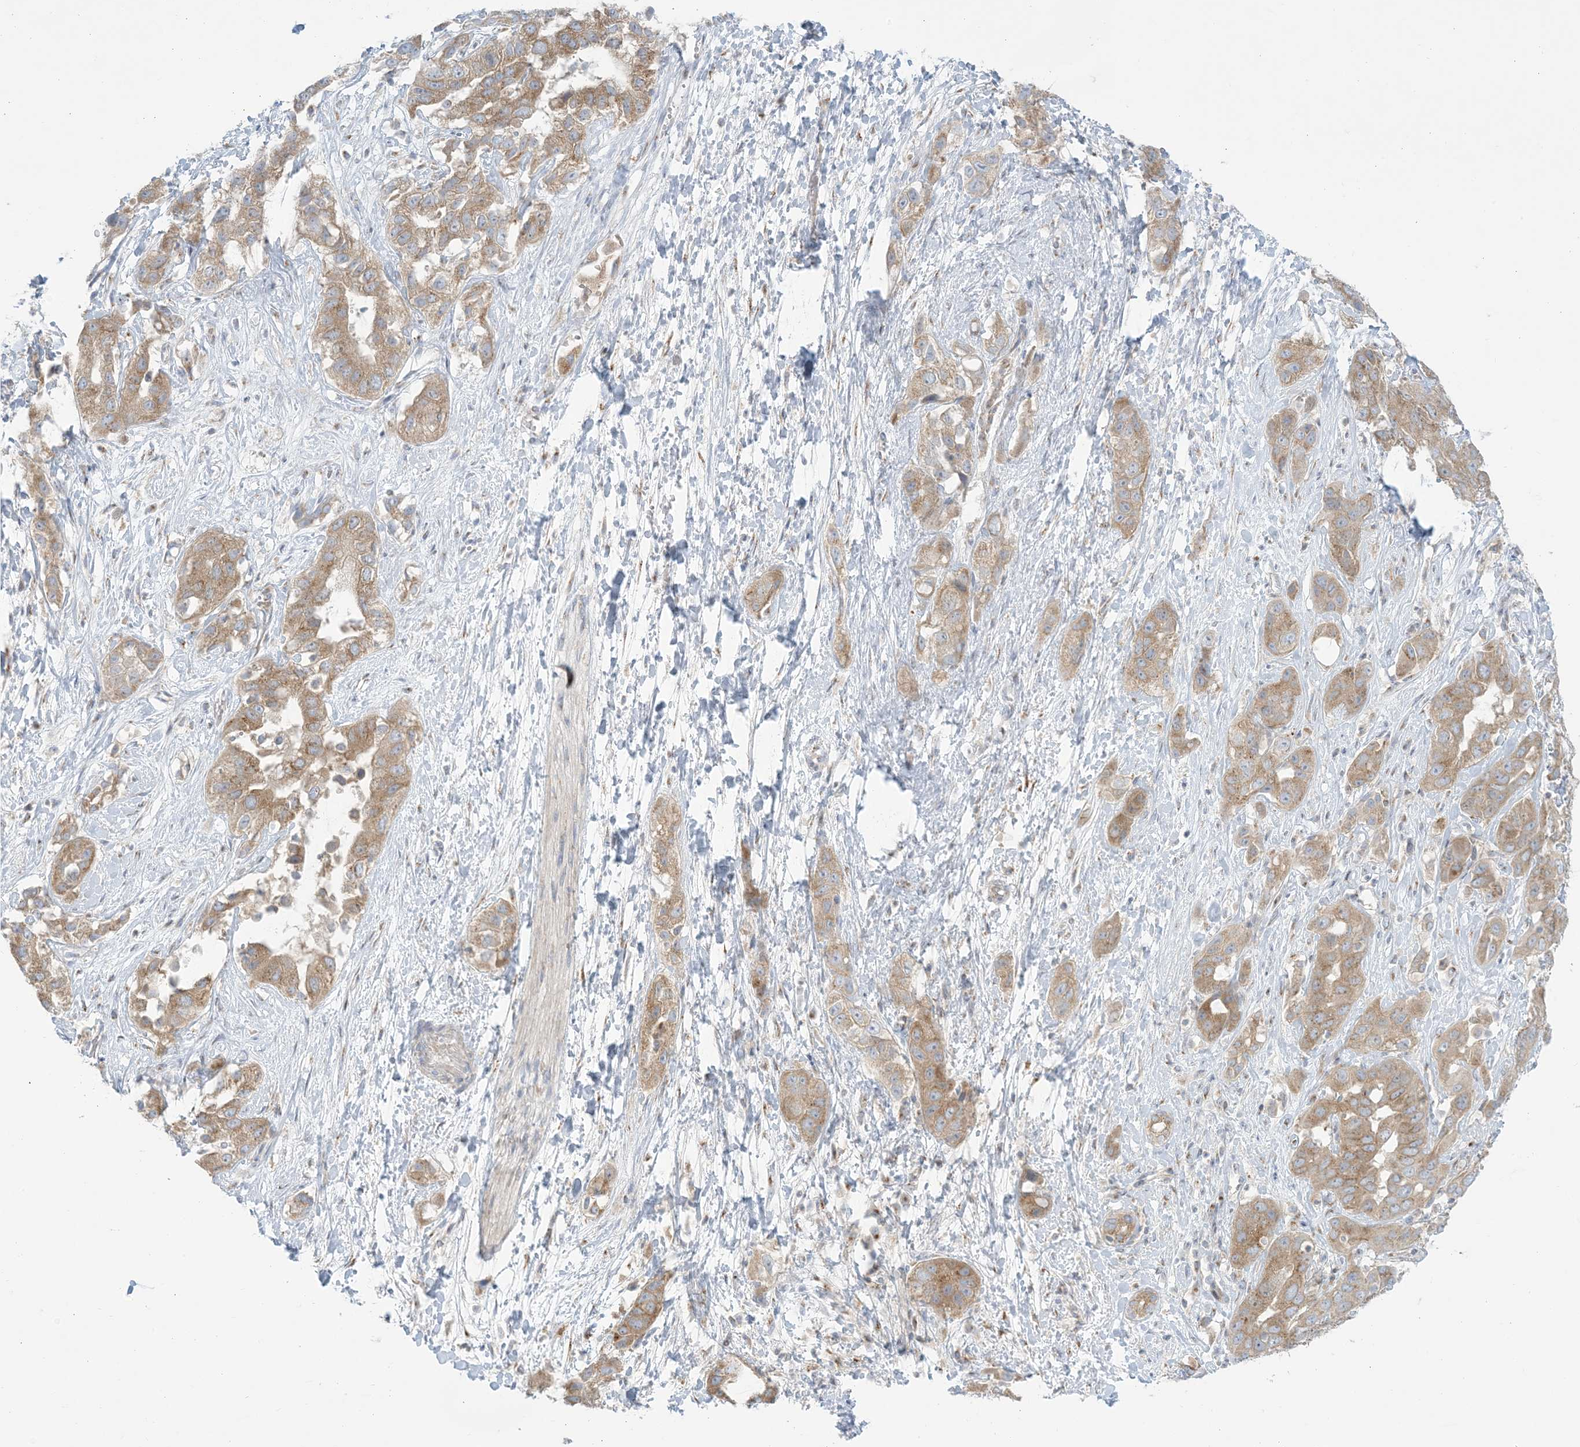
{"staining": {"intensity": "moderate", "quantity": ">75%", "location": "cytoplasmic/membranous"}, "tissue": "liver cancer", "cell_type": "Tumor cells", "image_type": "cancer", "snomed": [{"axis": "morphology", "description": "Cholangiocarcinoma"}, {"axis": "topography", "description": "Liver"}], "caption": "Liver cancer (cholangiocarcinoma) tissue shows moderate cytoplasmic/membranous staining in about >75% of tumor cells, visualized by immunohistochemistry. The protein is stained brown, and the nuclei are stained in blue (DAB IHC with brightfield microscopy, high magnification).", "gene": "AFTPH", "patient": {"sex": "female", "age": 52}}